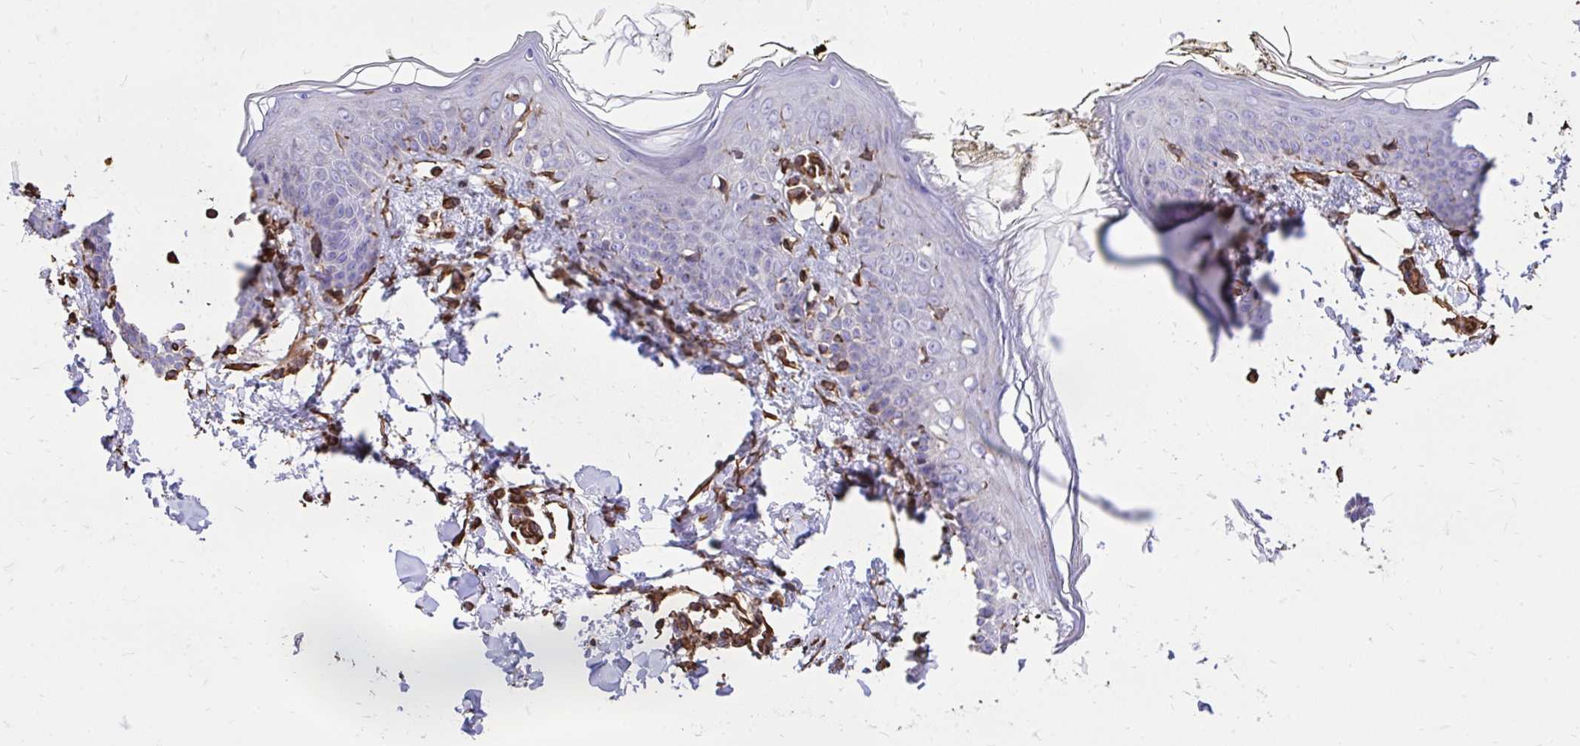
{"staining": {"intensity": "strong", "quantity": ">75%", "location": "cytoplasmic/membranous"}, "tissue": "skin", "cell_type": "Fibroblasts", "image_type": "normal", "snomed": [{"axis": "morphology", "description": "Normal tissue, NOS"}, {"axis": "topography", "description": "Skin"}], "caption": "This is a photomicrograph of immunohistochemistry (IHC) staining of unremarkable skin, which shows strong positivity in the cytoplasmic/membranous of fibroblasts.", "gene": "RNF103", "patient": {"sex": "female", "age": 34}}